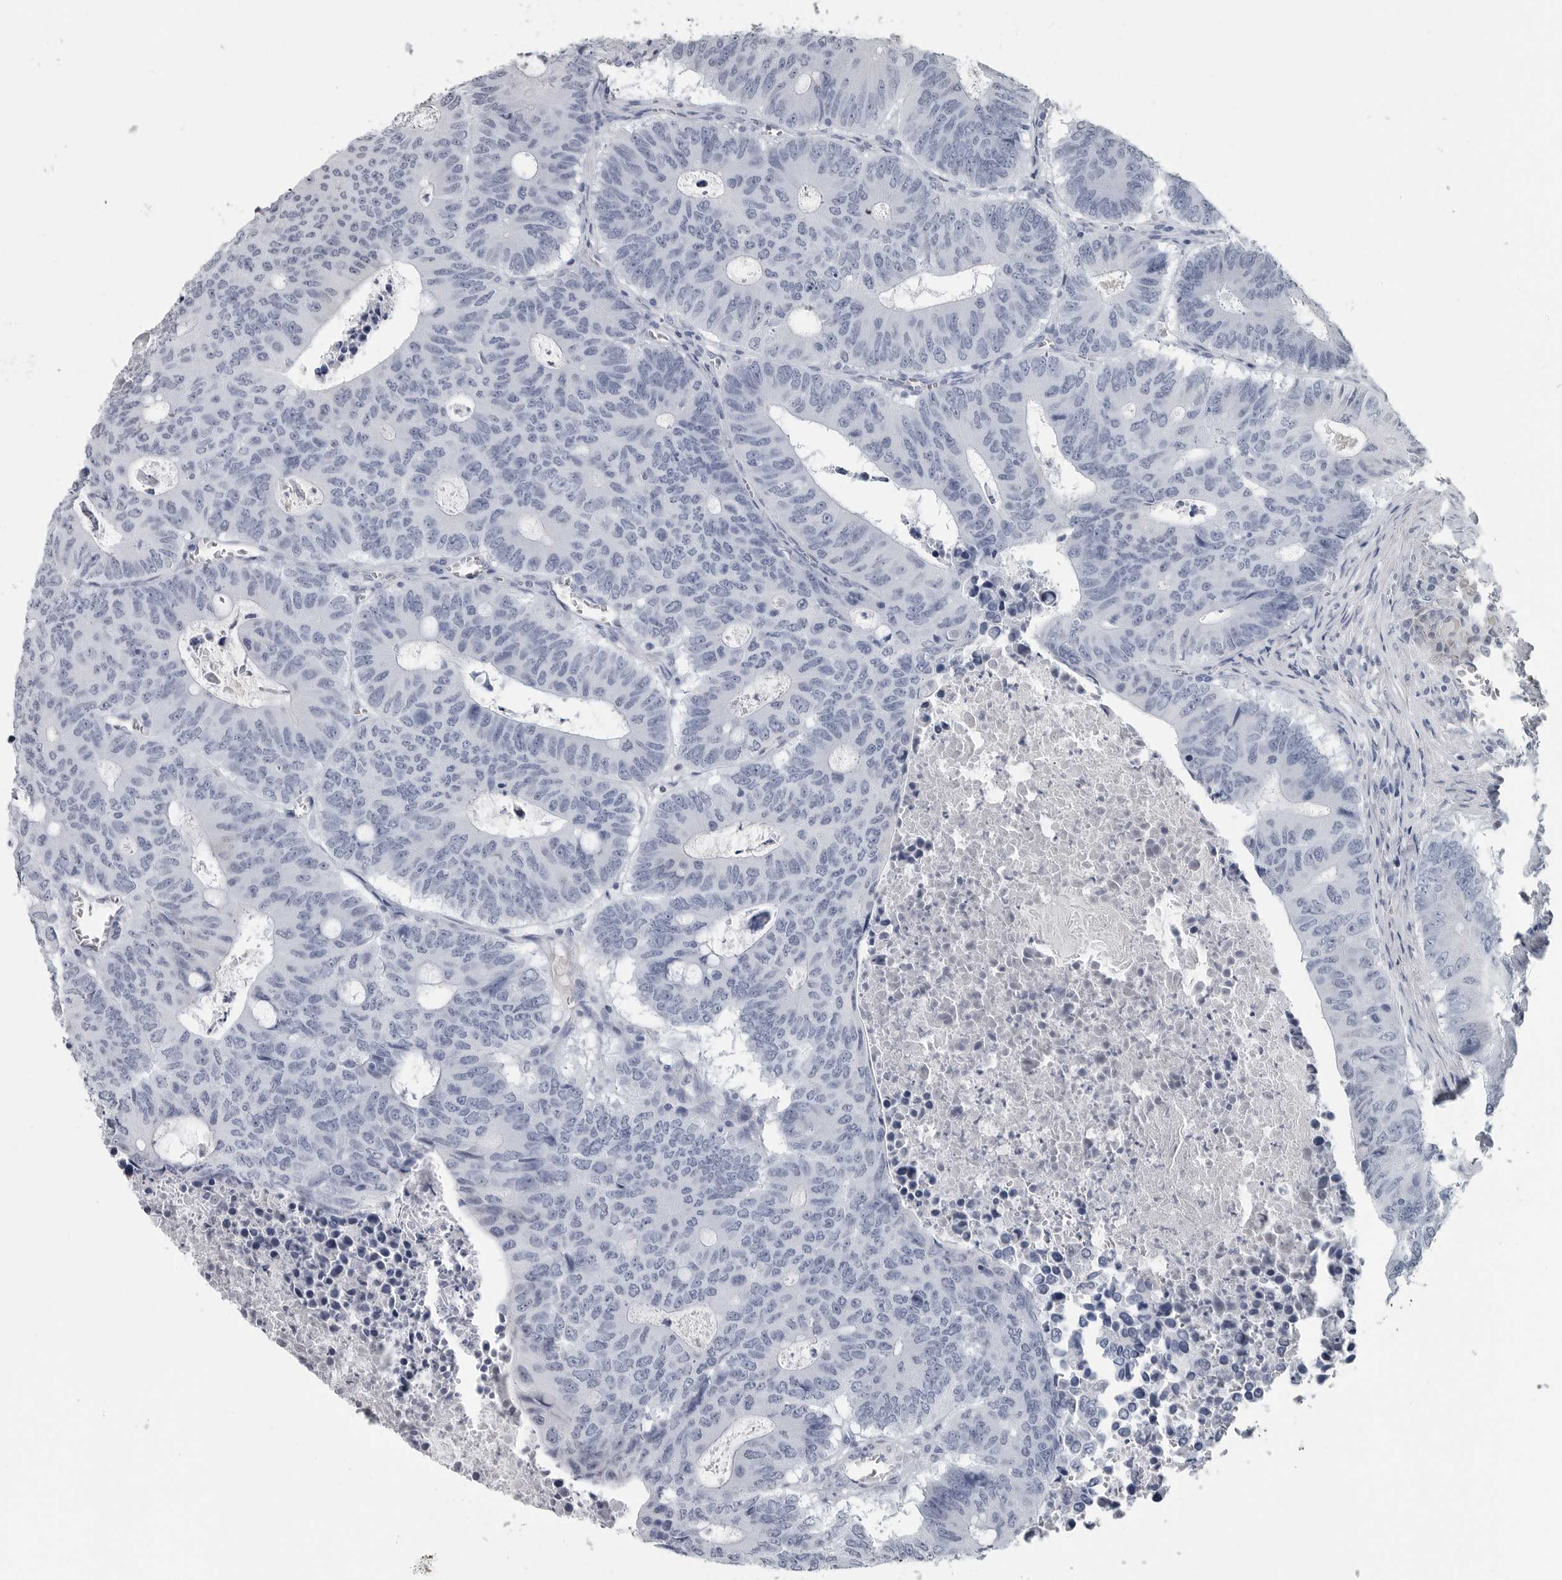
{"staining": {"intensity": "negative", "quantity": "none", "location": "none"}, "tissue": "colorectal cancer", "cell_type": "Tumor cells", "image_type": "cancer", "snomed": [{"axis": "morphology", "description": "Adenocarcinoma, NOS"}, {"axis": "topography", "description": "Colon"}], "caption": "Image shows no significant protein positivity in tumor cells of colorectal adenocarcinoma.", "gene": "AMPD1", "patient": {"sex": "male", "age": 87}}